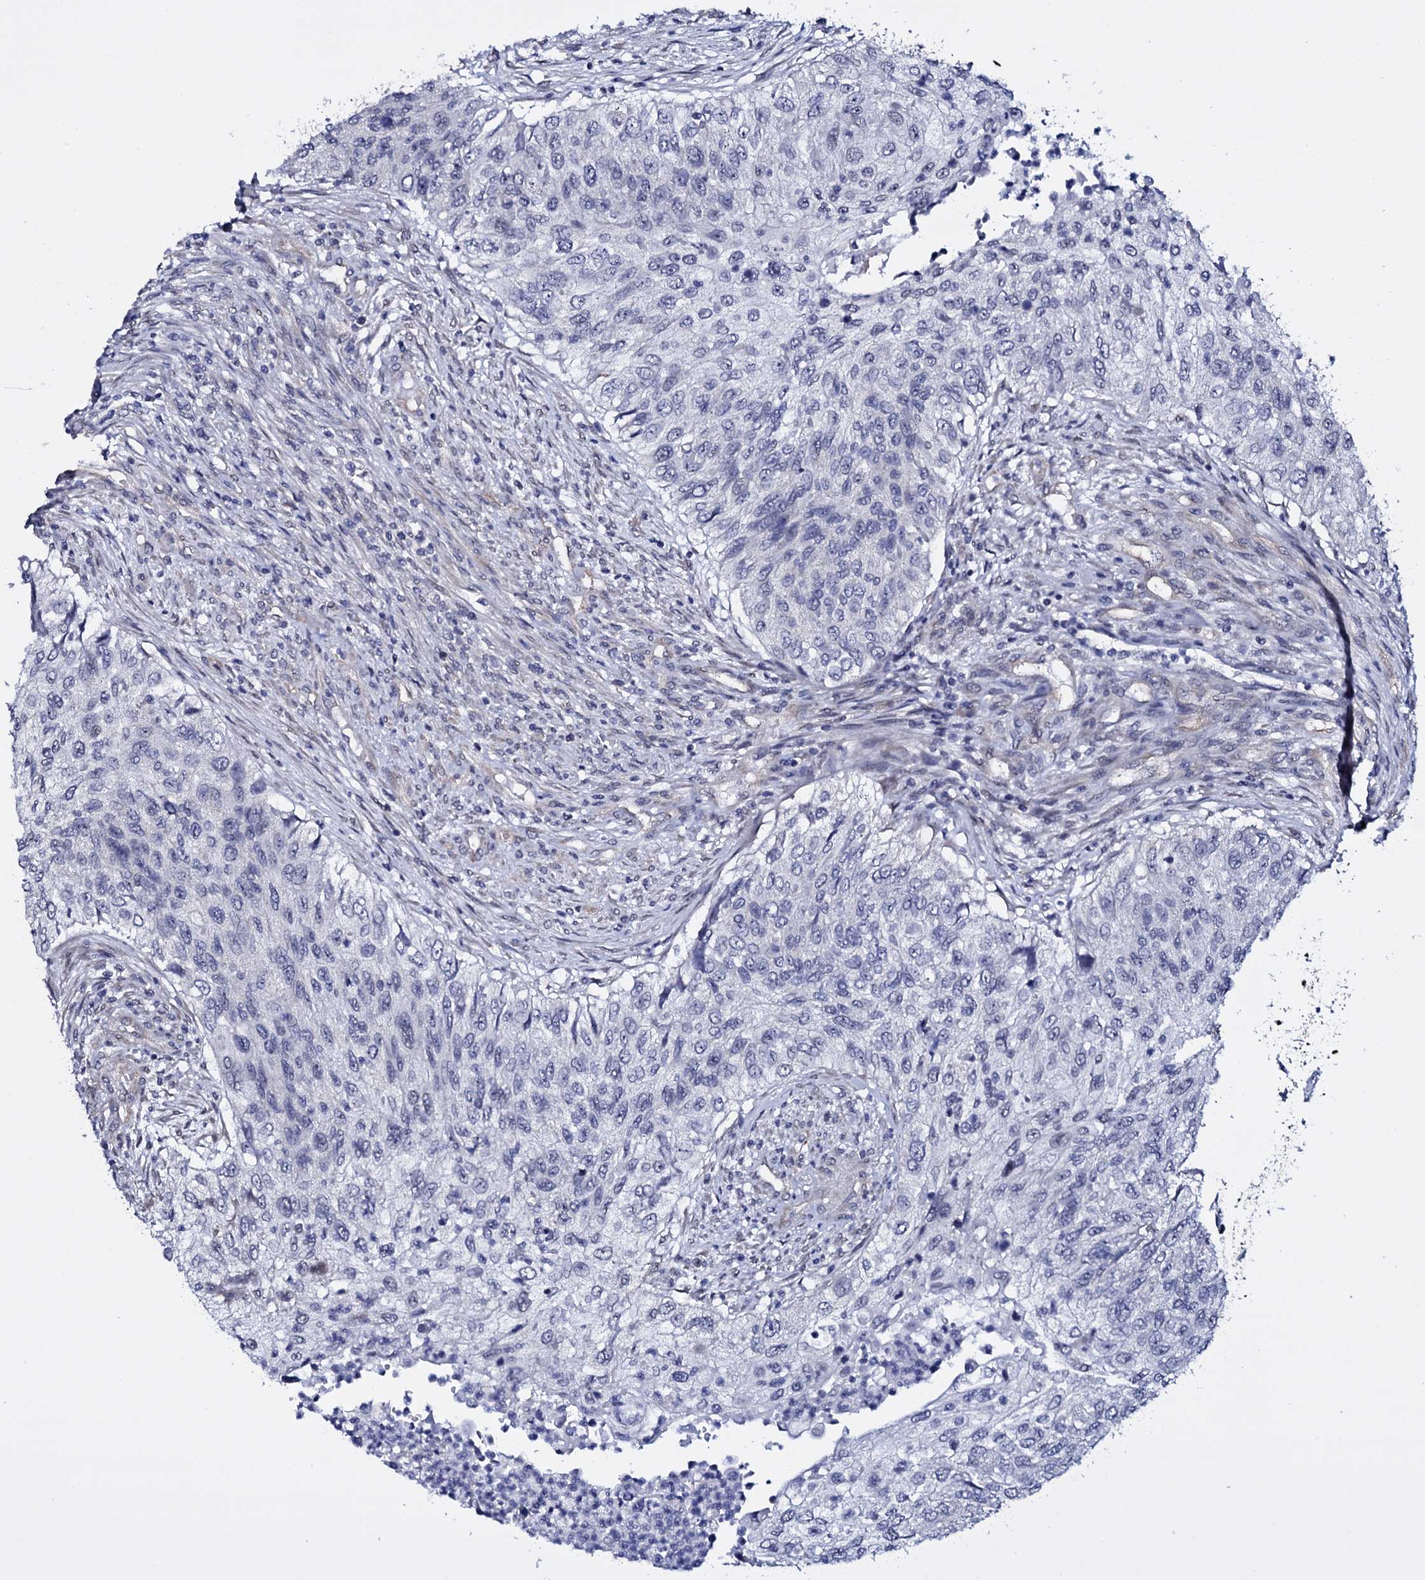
{"staining": {"intensity": "negative", "quantity": "none", "location": "none"}, "tissue": "urothelial cancer", "cell_type": "Tumor cells", "image_type": "cancer", "snomed": [{"axis": "morphology", "description": "Urothelial carcinoma, High grade"}, {"axis": "topography", "description": "Urinary bladder"}], "caption": "Immunohistochemical staining of human urothelial cancer displays no significant positivity in tumor cells. (DAB IHC visualized using brightfield microscopy, high magnification).", "gene": "GAREM1", "patient": {"sex": "female", "age": 60}}